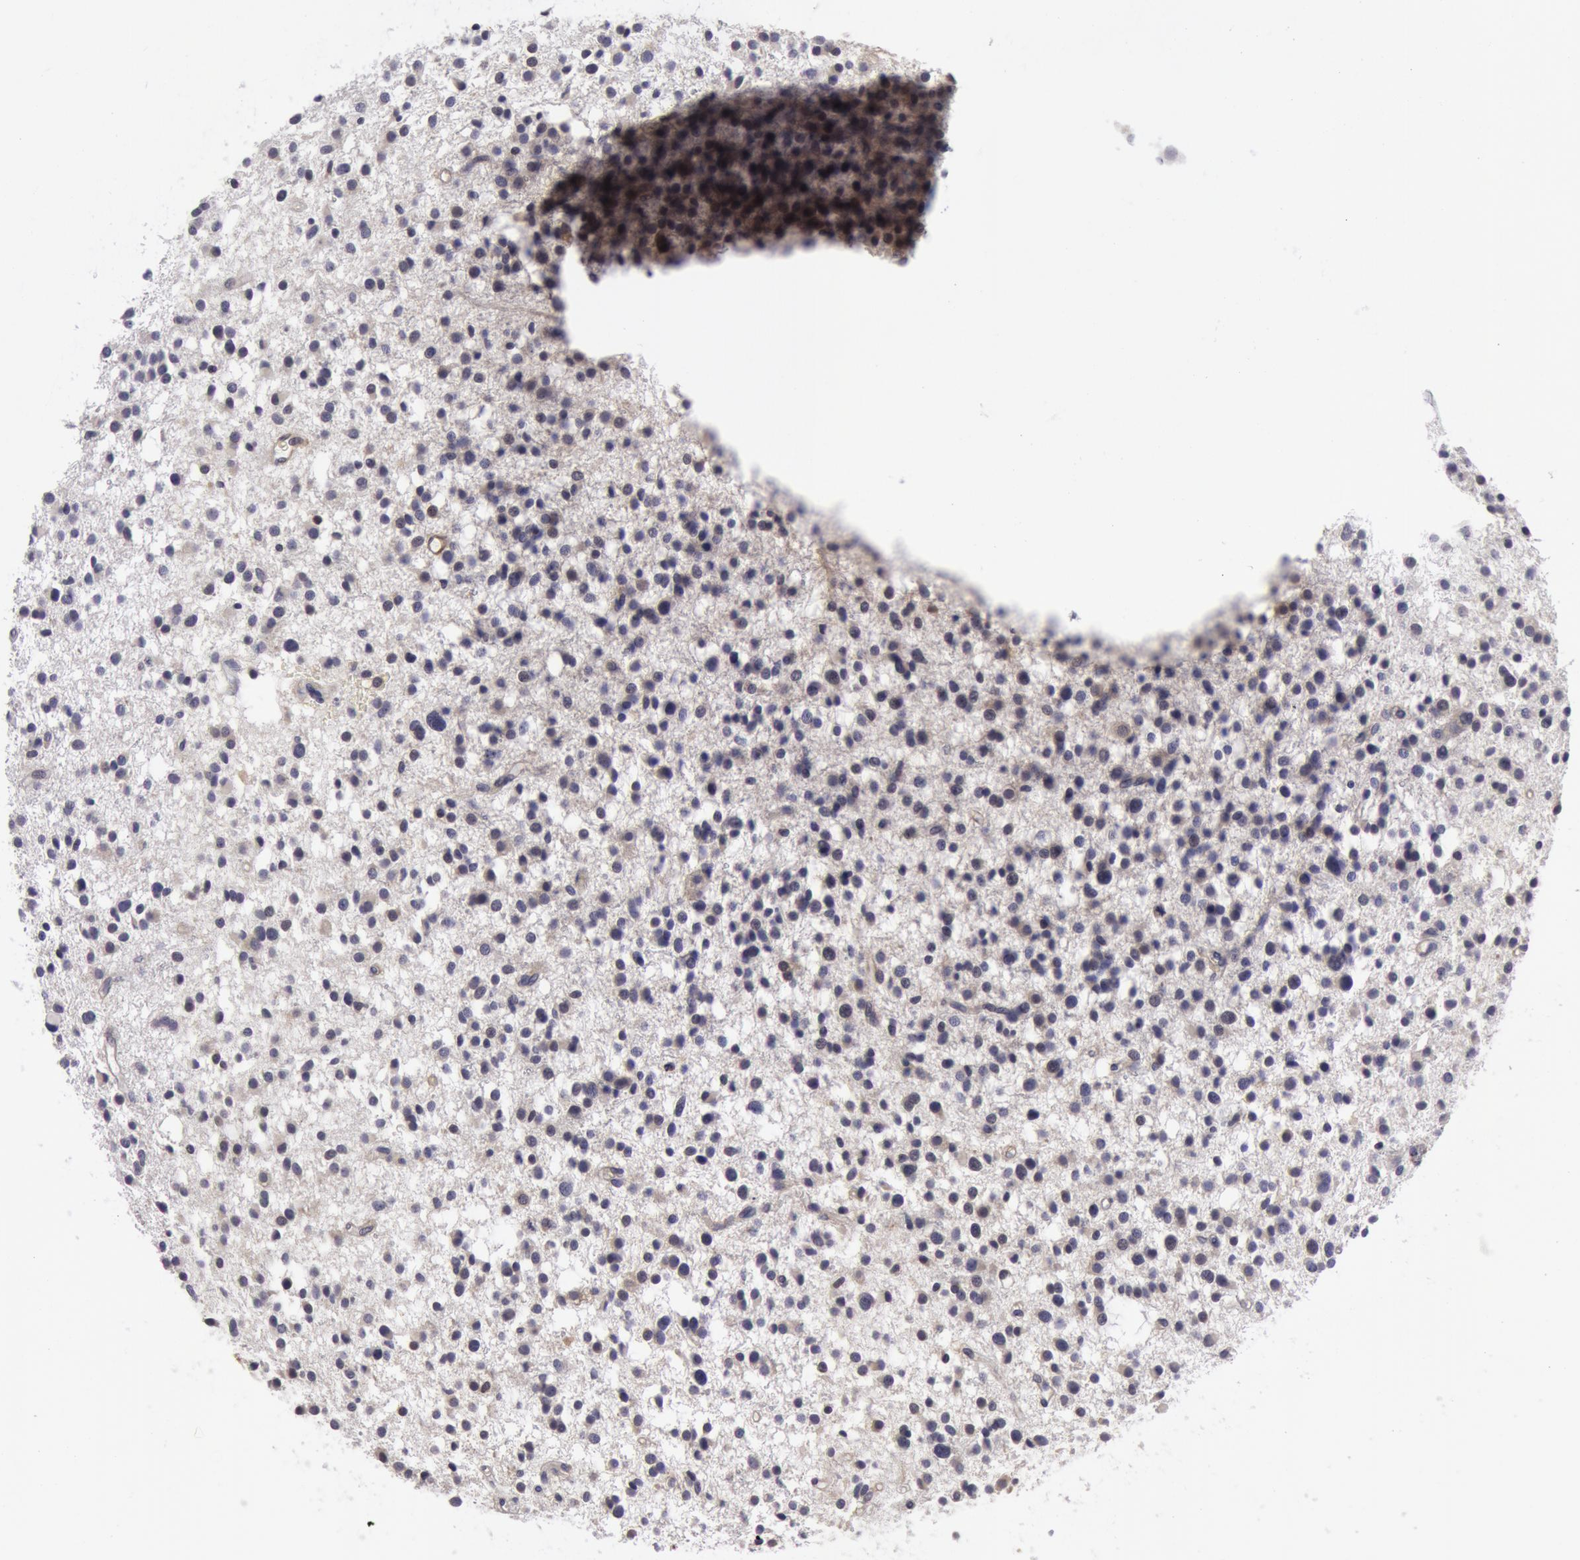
{"staining": {"intensity": "negative", "quantity": "none", "location": "none"}, "tissue": "glioma", "cell_type": "Tumor cells", "image_type": "cancer", "snomed": [{"axis": "morphology", "description": "Glioma, malignant, Low grade"}, {"axis": "topography", "description": "Brain"}], "caption": "IHC histopathology image of human low-grade glioma (malignant) stained for a protein (brown), which shows no expression in tumor cells. Nuclei are stained in blue.", "gene": "IL23A", "patient": {"sex": "female", "age": 36}}